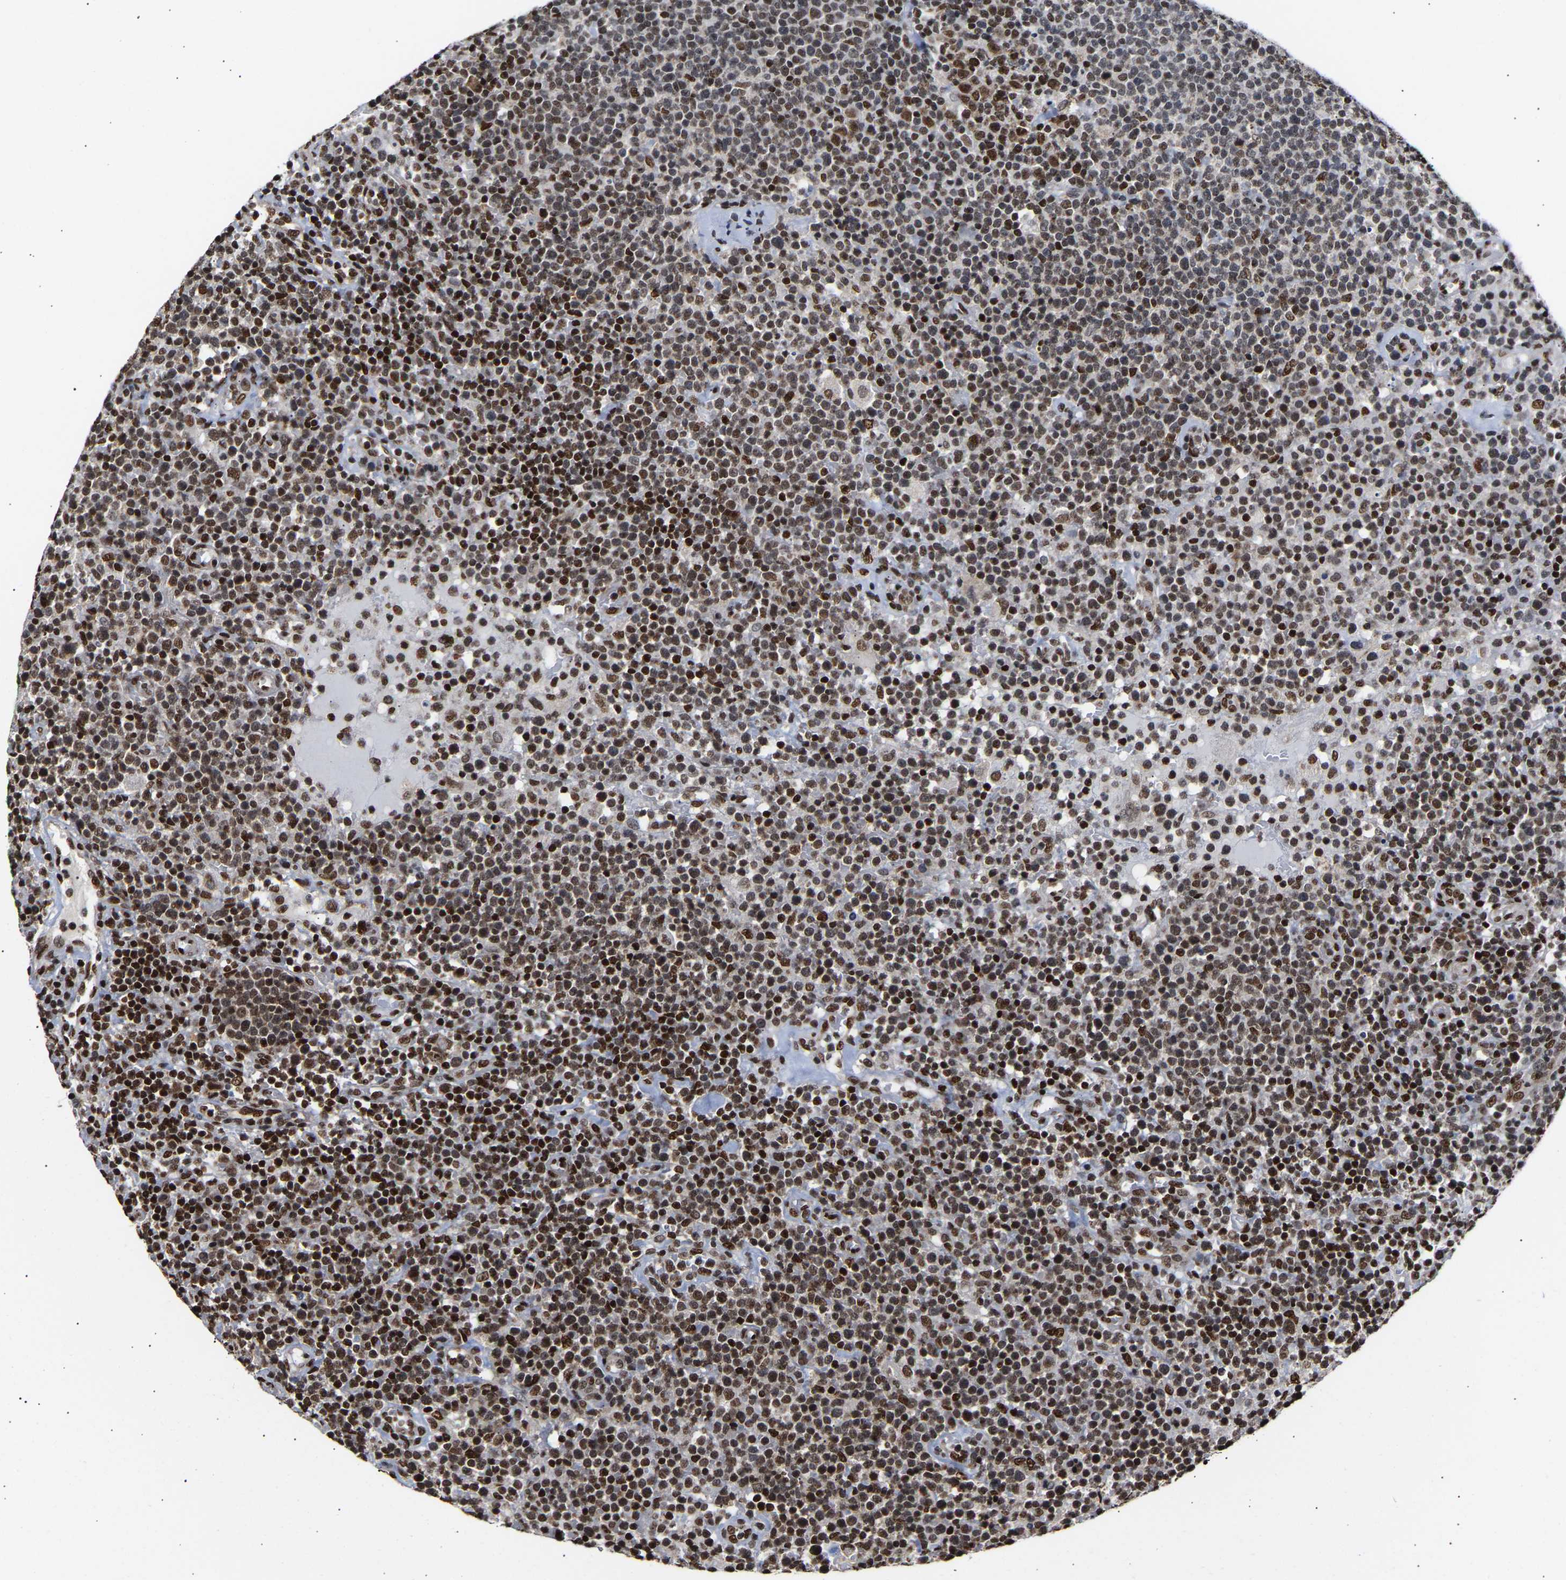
{"staining": {"intensity": "strong", "quantity": "25%-75%", "location": "nuclear"}, "tissue": "lymphoma", "cell_type": "Tumor cells", "image_type": "cancer", "snomed": [{"axis": "morphology", "description": "Malignant lymphoma, non-Hodgkin's type, High grade"}, {"axis": "topography", "description": "Lymph node"}], "caption": "Lymphoma tissue displays strong nuclear staining in about 25%-75% of tumor cells (DAB IHC, brown staining for protein, blue staining for nuclei).", "gene": "PSIP1", "patient": {"sex": "male", "age": 61}}